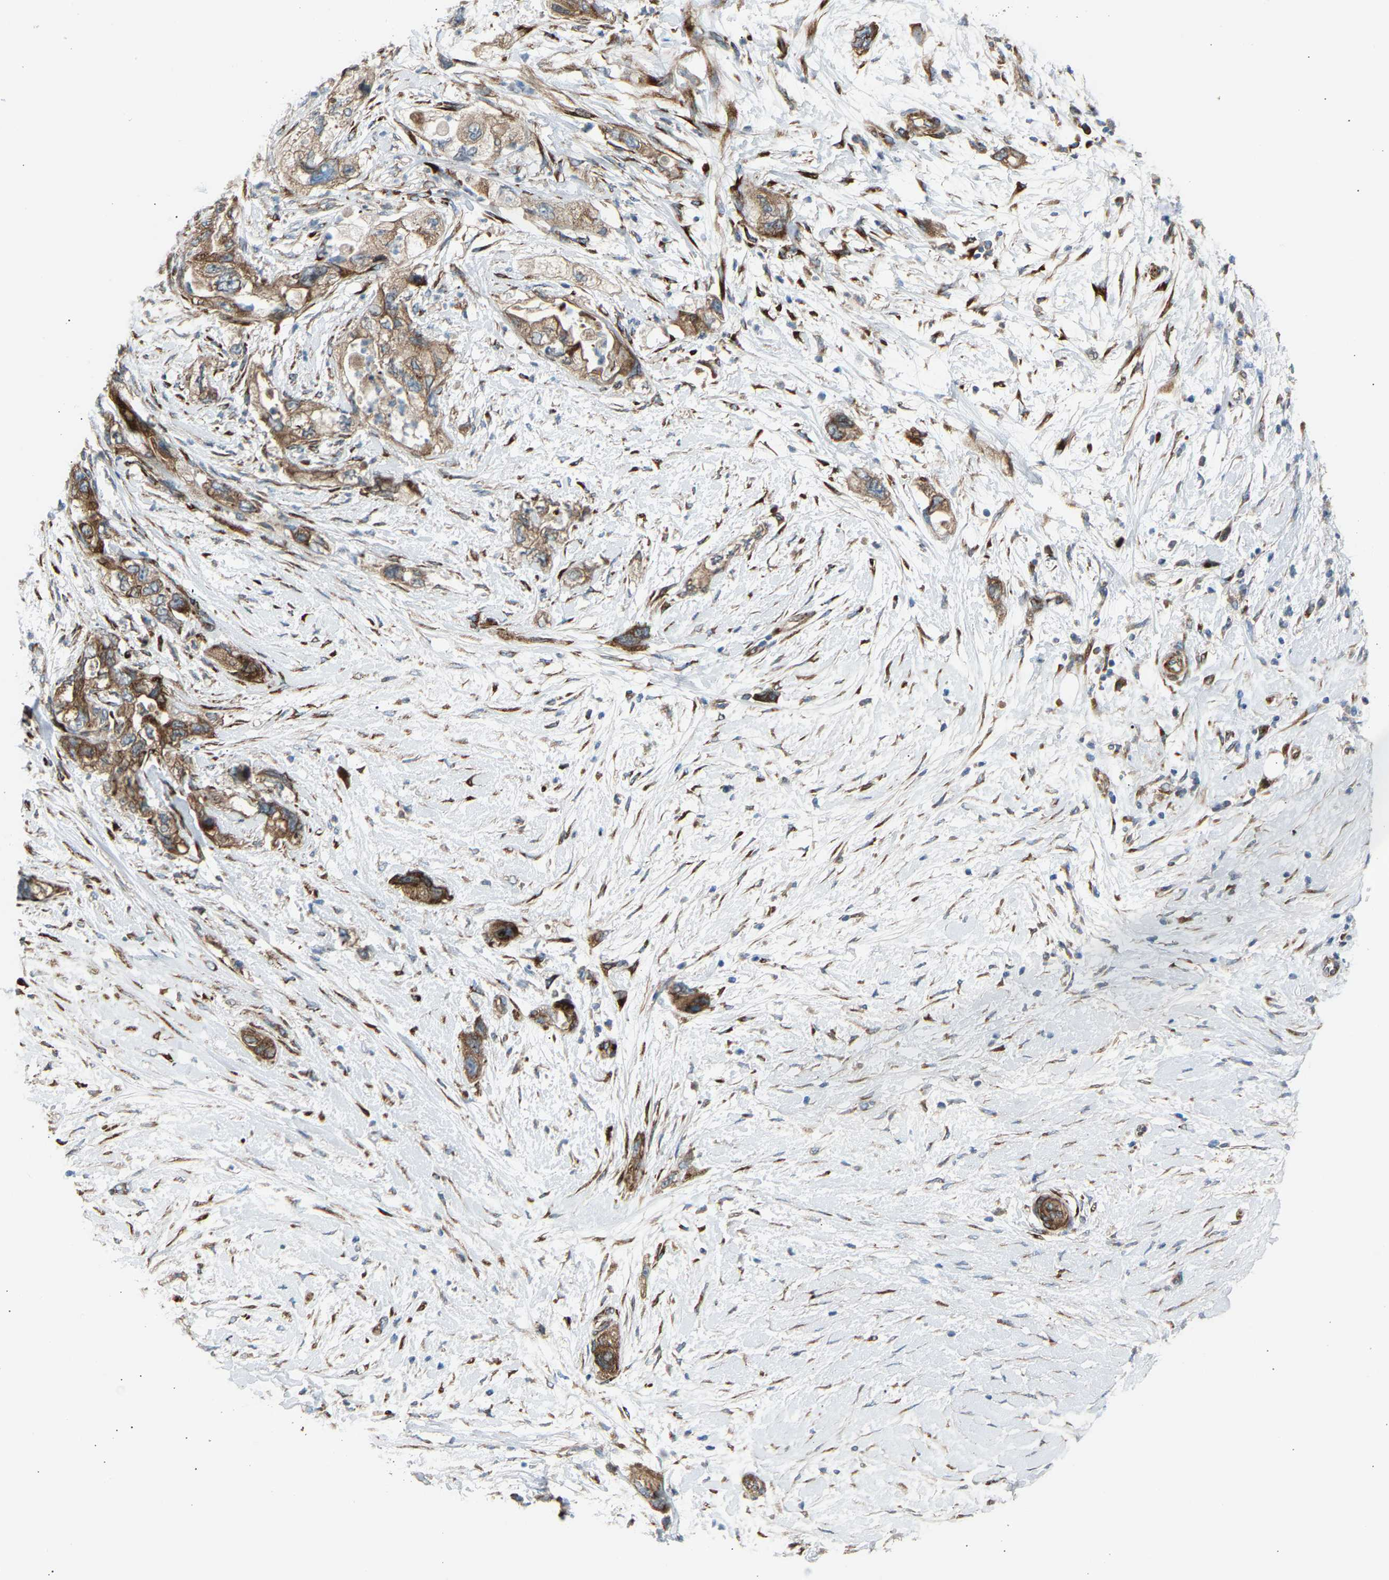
{"staining": {"intensity": "moderate", "quantity": ">75%", "location": "cytoplasmic/membranous"}, "tissue": "pancreatic cancer", "cell_type": "Tumor cells", "image_type": "cancer", "snomed": [{"axis": "morphology", "description": "Adenocarcinoma, NOS"}, {"axis": "topography", "description": "Pancreas"}], "caption": "Immunohistochemical staining of adenocarcinoma (pancreatic) displays medium levels of moderate cytoplasmic/membranous expression in about >75% of tumor cells.", "gene": "VPS41", "patient": {"sex": "female", "age": 73}}